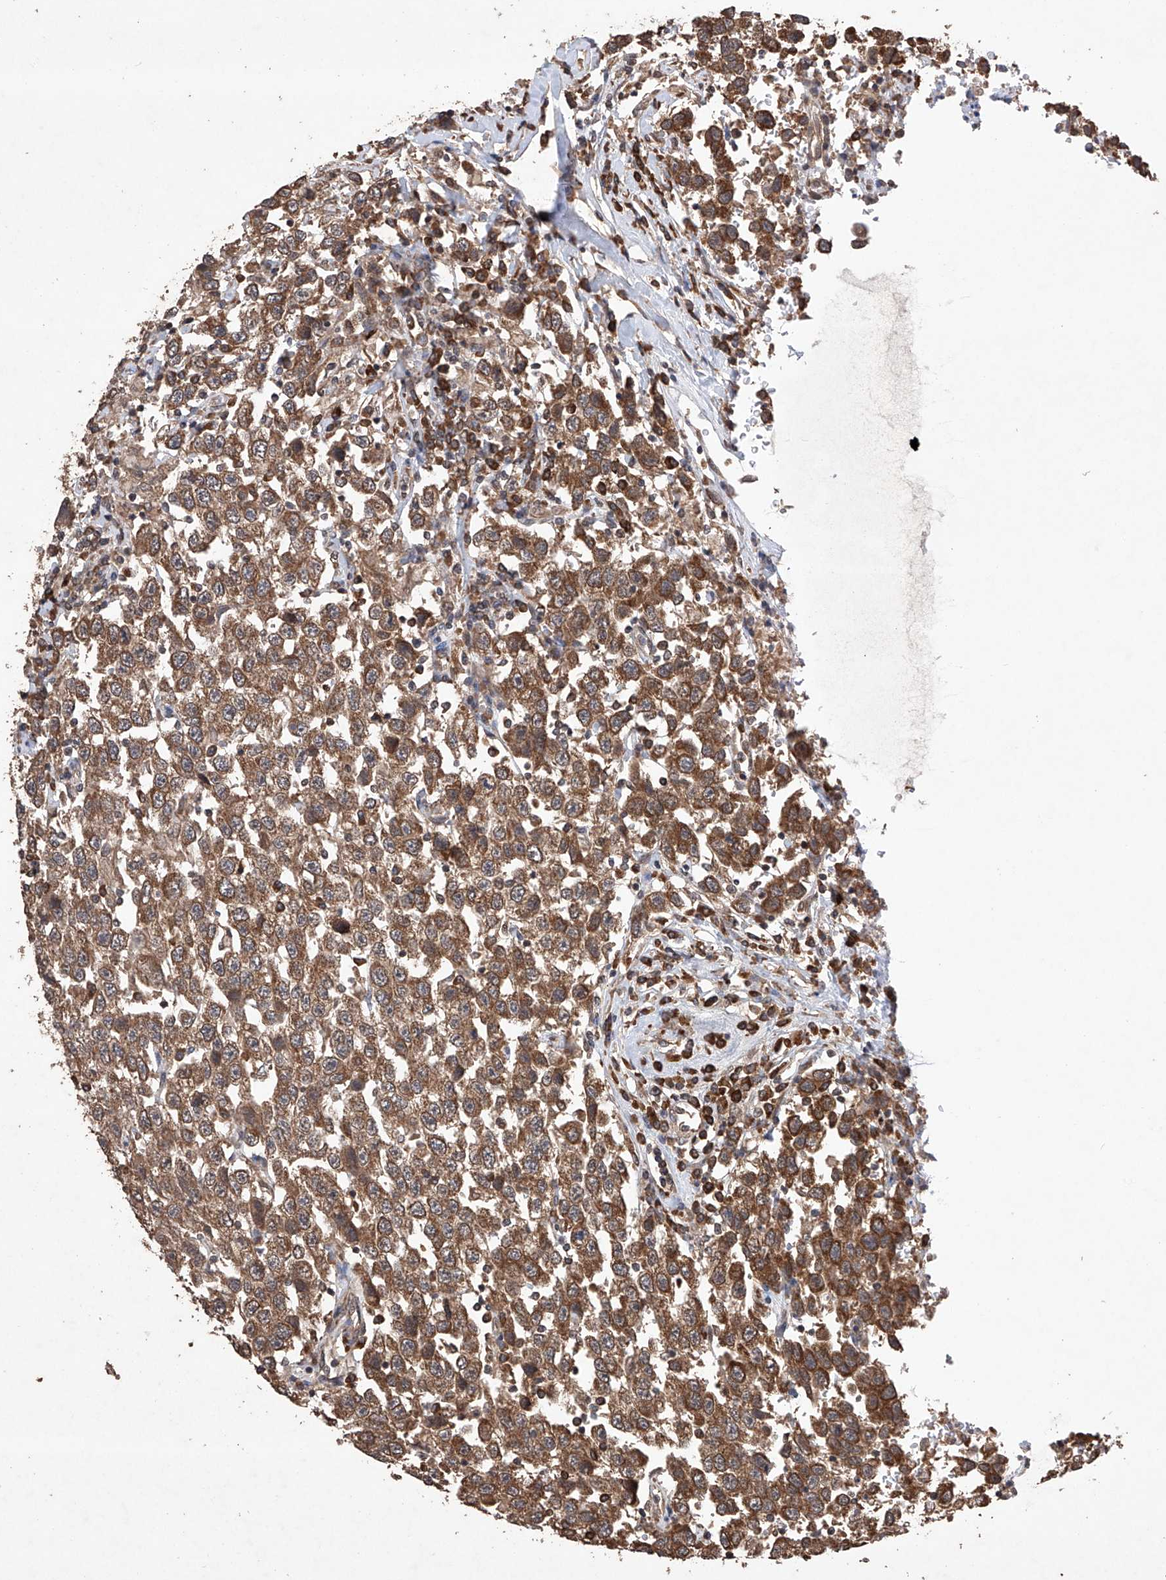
{"staining": {"intensity": "moderate", "quantity": ">75%", "location": "cytoplasmic/membranous"}, "tissue": "testis cancer", "cell_type": "Tumor cells", "image_type": "cancer", "snomed": [{"axis": "morphology", "description": "Seminoma, NOS"}, {"axis": "topography", "description": "Testis"}], "caption": "A micrograph showing moderate cytoplasmic/membranous staining in about >75% of tumor cells in seminoma (testis), as visualized by brown immunohistochemical staining.", "gene": "LURAP1", "patient": {"sex": "male", "age": 41}}